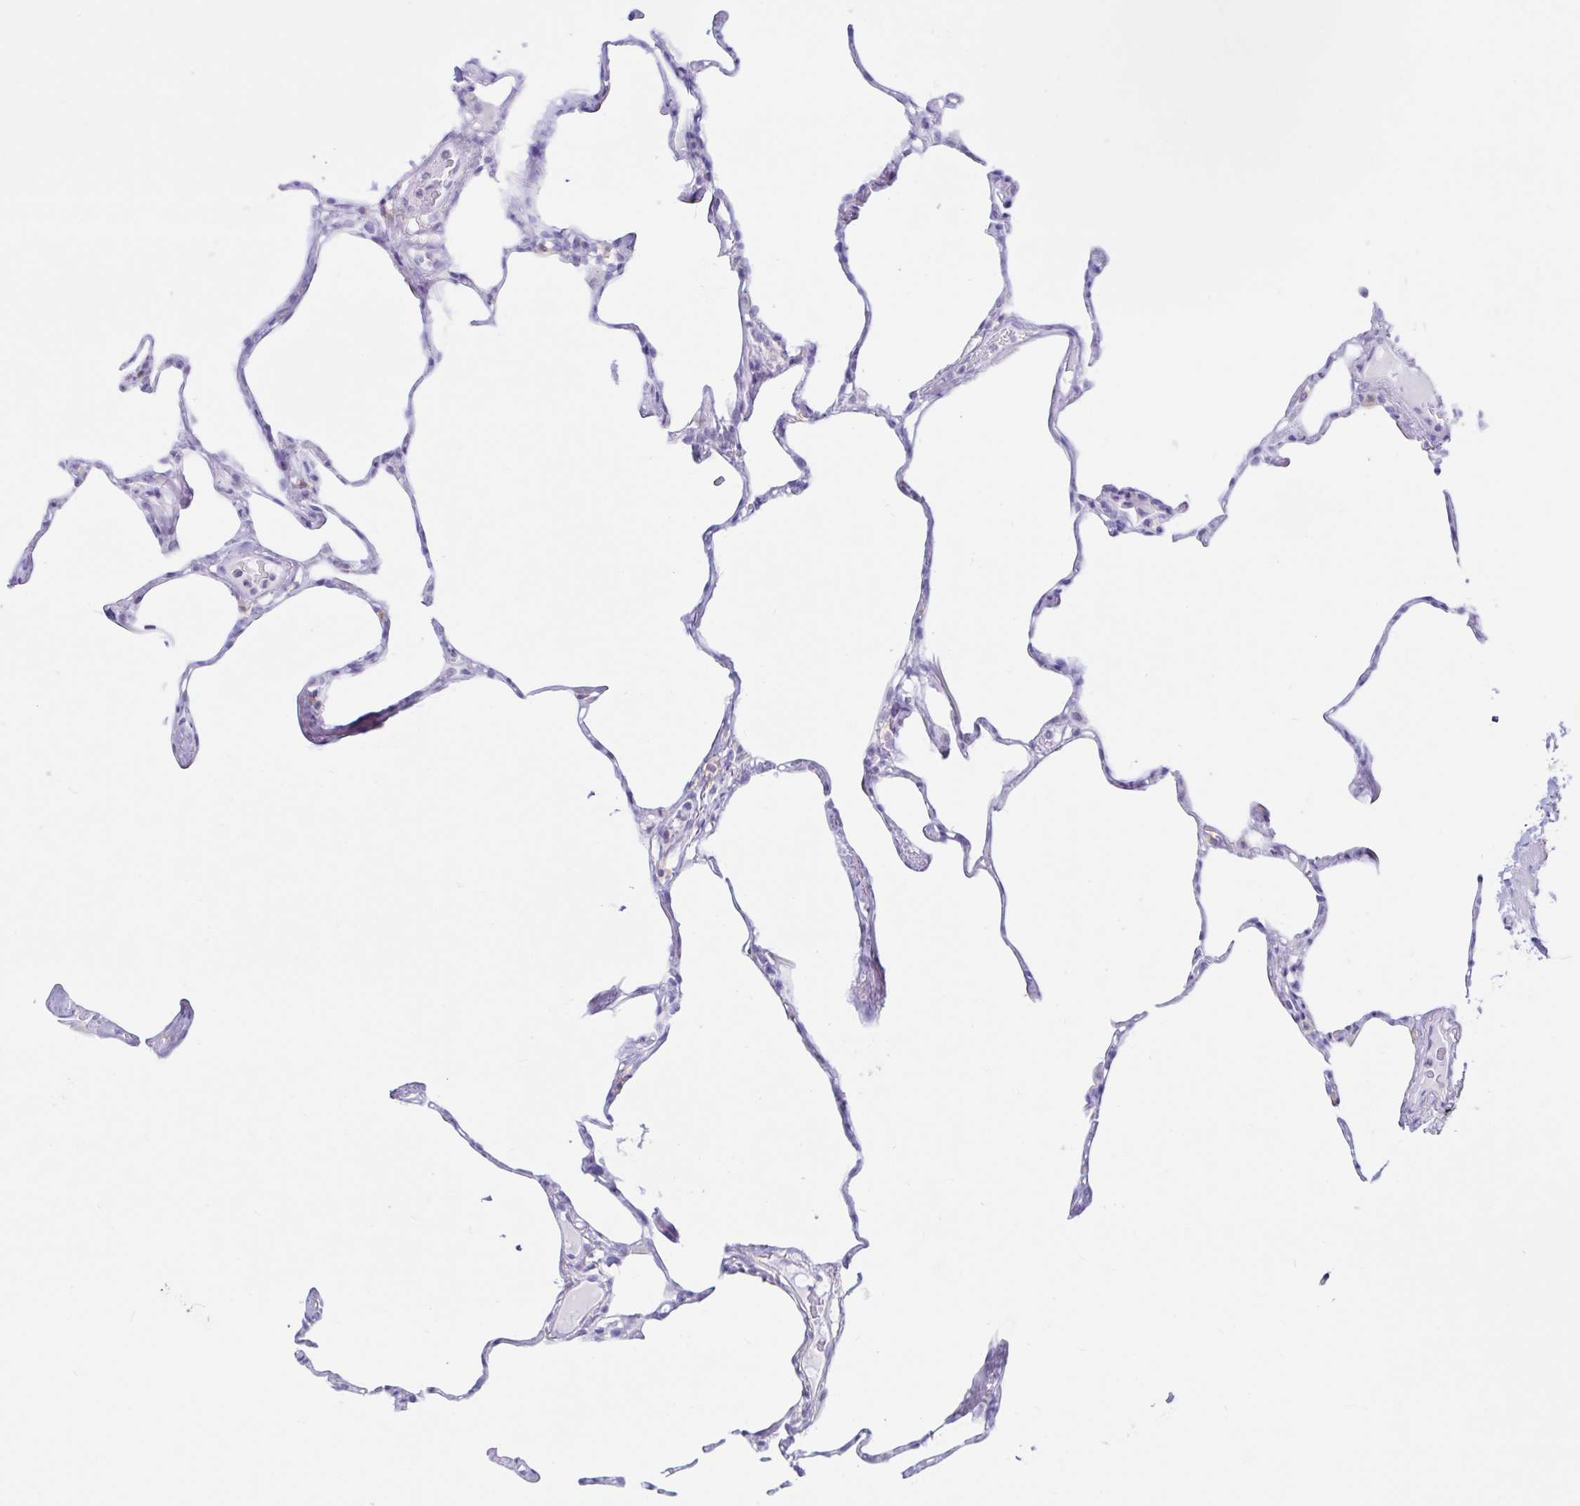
{"staining": {"intensity": "negative", "quantity": "none", "location": "none"}, "tissue": "lung", "cell_type": "Alveolar cells", "image_type": "normal", "snomed": [{"axis": "morphology", "description": "Normal tissue, NOS"}, {"axis": "topography", "description": "Lung"}], "caption": "Immunohistochemical staining of normal lung shows no significant expression in alveolar cells. (DAB (3,3'-diaminobenzidine) immunohistochemistry (IHC) with hematoxylin counter stain).", "gene": "BEST1", "patient": {"sex": "male", "age": 65}}